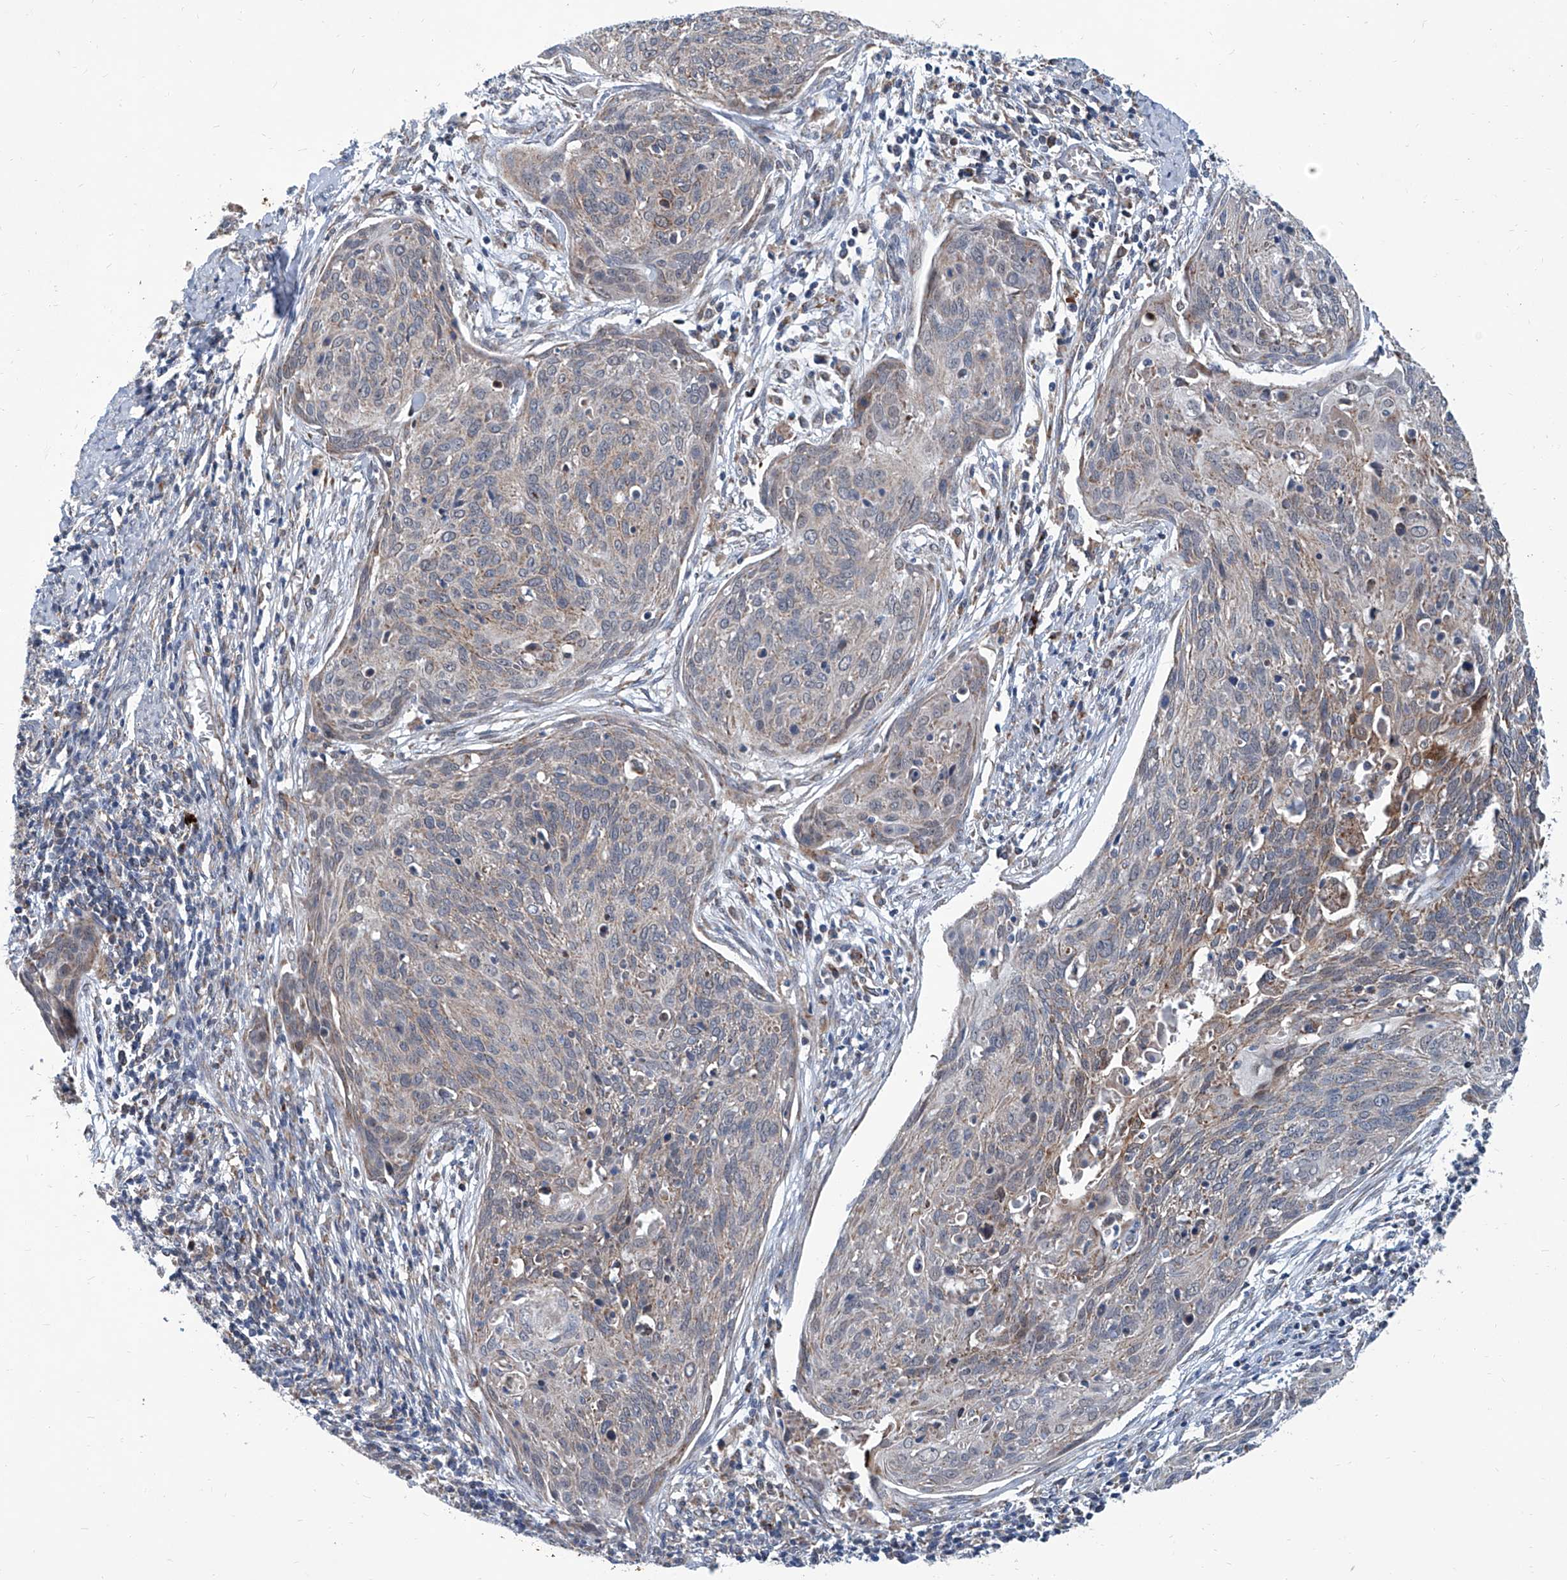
{"staining": {"intensity": "moderate", "quantity": "<25%", "location": "cytoplasmic/membranous"}, "tissue": "cervical cancer", "cell_type": "Tumor cells", "image_type": "cancer", "snomed": [{"axis": "morphology", "description": "Squamous cell carcinoma, NOS"}, {"axis": "topography", "description": "Cervix"}], "caption": "An immunohistochemistry (IHC) histopathology image of neoplastic tissue is shown. Protein staining in brown labels moderate cytoplasmic/membranous positivity in cervical squamous cell carcinoma within tumor cells.", "gene": "USP48", "patient": {"sex": "female", "age": 38}}